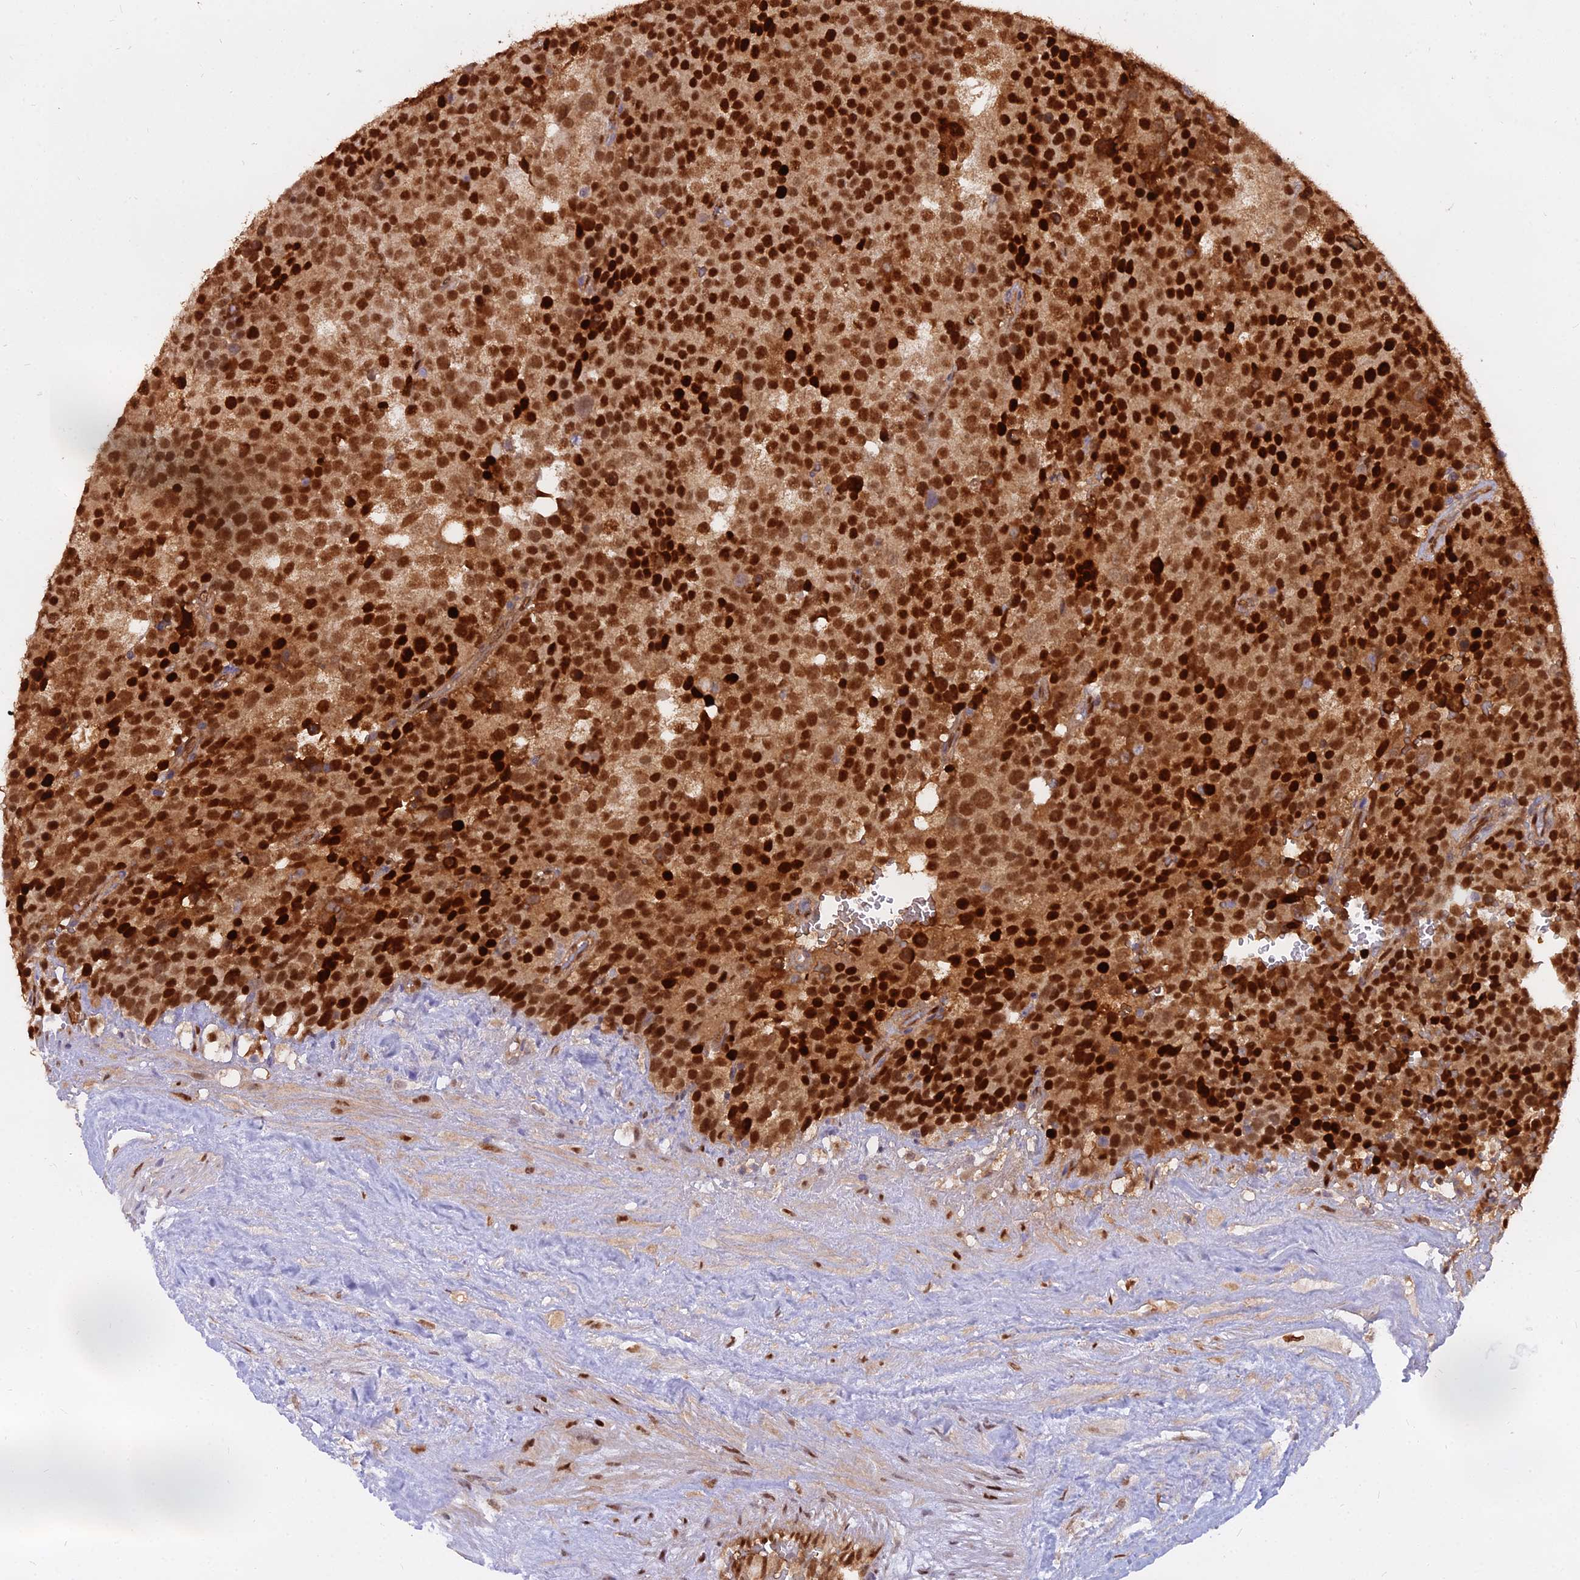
{"staining": {"intensity": "strong", "quantity": ">75%", "location": "nuclear"}, "tissue": "testis cancer", "cell_type": "Tumor cells", "image_type": "cancer", "snomed": [{"axis": "morphology", "description": "Seminoma, NOS"}, {"axis": "topography", "description": "Testis"}], "caption": "About >75% of tumor cells in testis seminoma show strong nuclear protein expression as visualized by brown immunohistochemical staining.", "gene": "NPEPL1", "patient": {"sex": "male", "age": 71}}